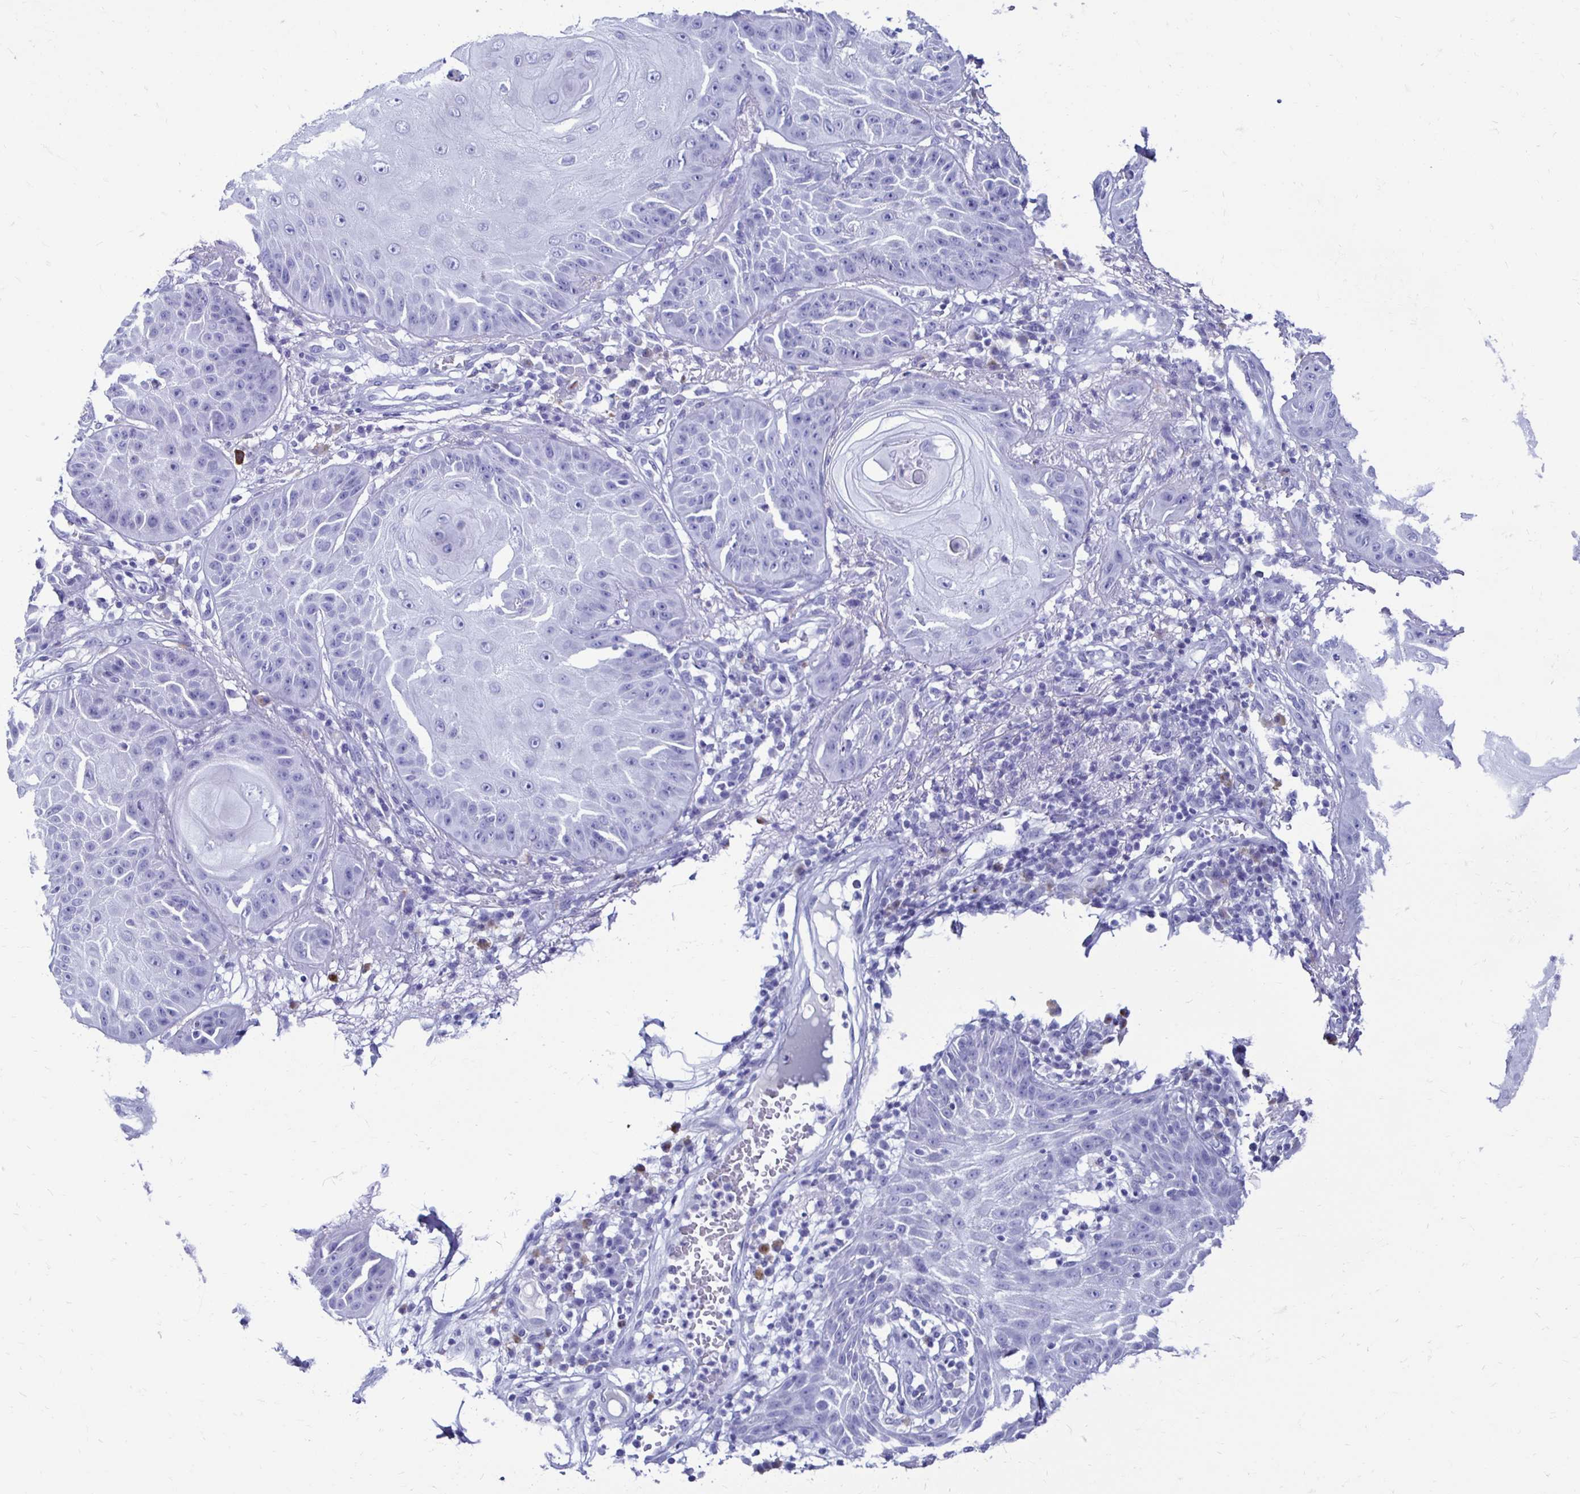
{"staining": {"intensity": "negative", "quantity": "none", "location": "none"}, "tissue": "skin cancer", "cell_type": "Tumor cells", "image_type": "cancer", "snomed": [{"axis": "morphology", "description": "Squamous cell carcinoma, NOS"}, {"axis": "topography", "description": "Skin"}], "caption": "Immunohistochemistry photomicrograph of skin cancer stained for a protein (brown), which exhibits no positivity in tumor cells. (Stains: DAB (3,3'-diaminobenzidine) IHC with hematoxylin counter stain, Microscopy: brightfield microscopy at high magnification).", "gene": "CST5", "patient": {"sex": "male", "age": 70}}